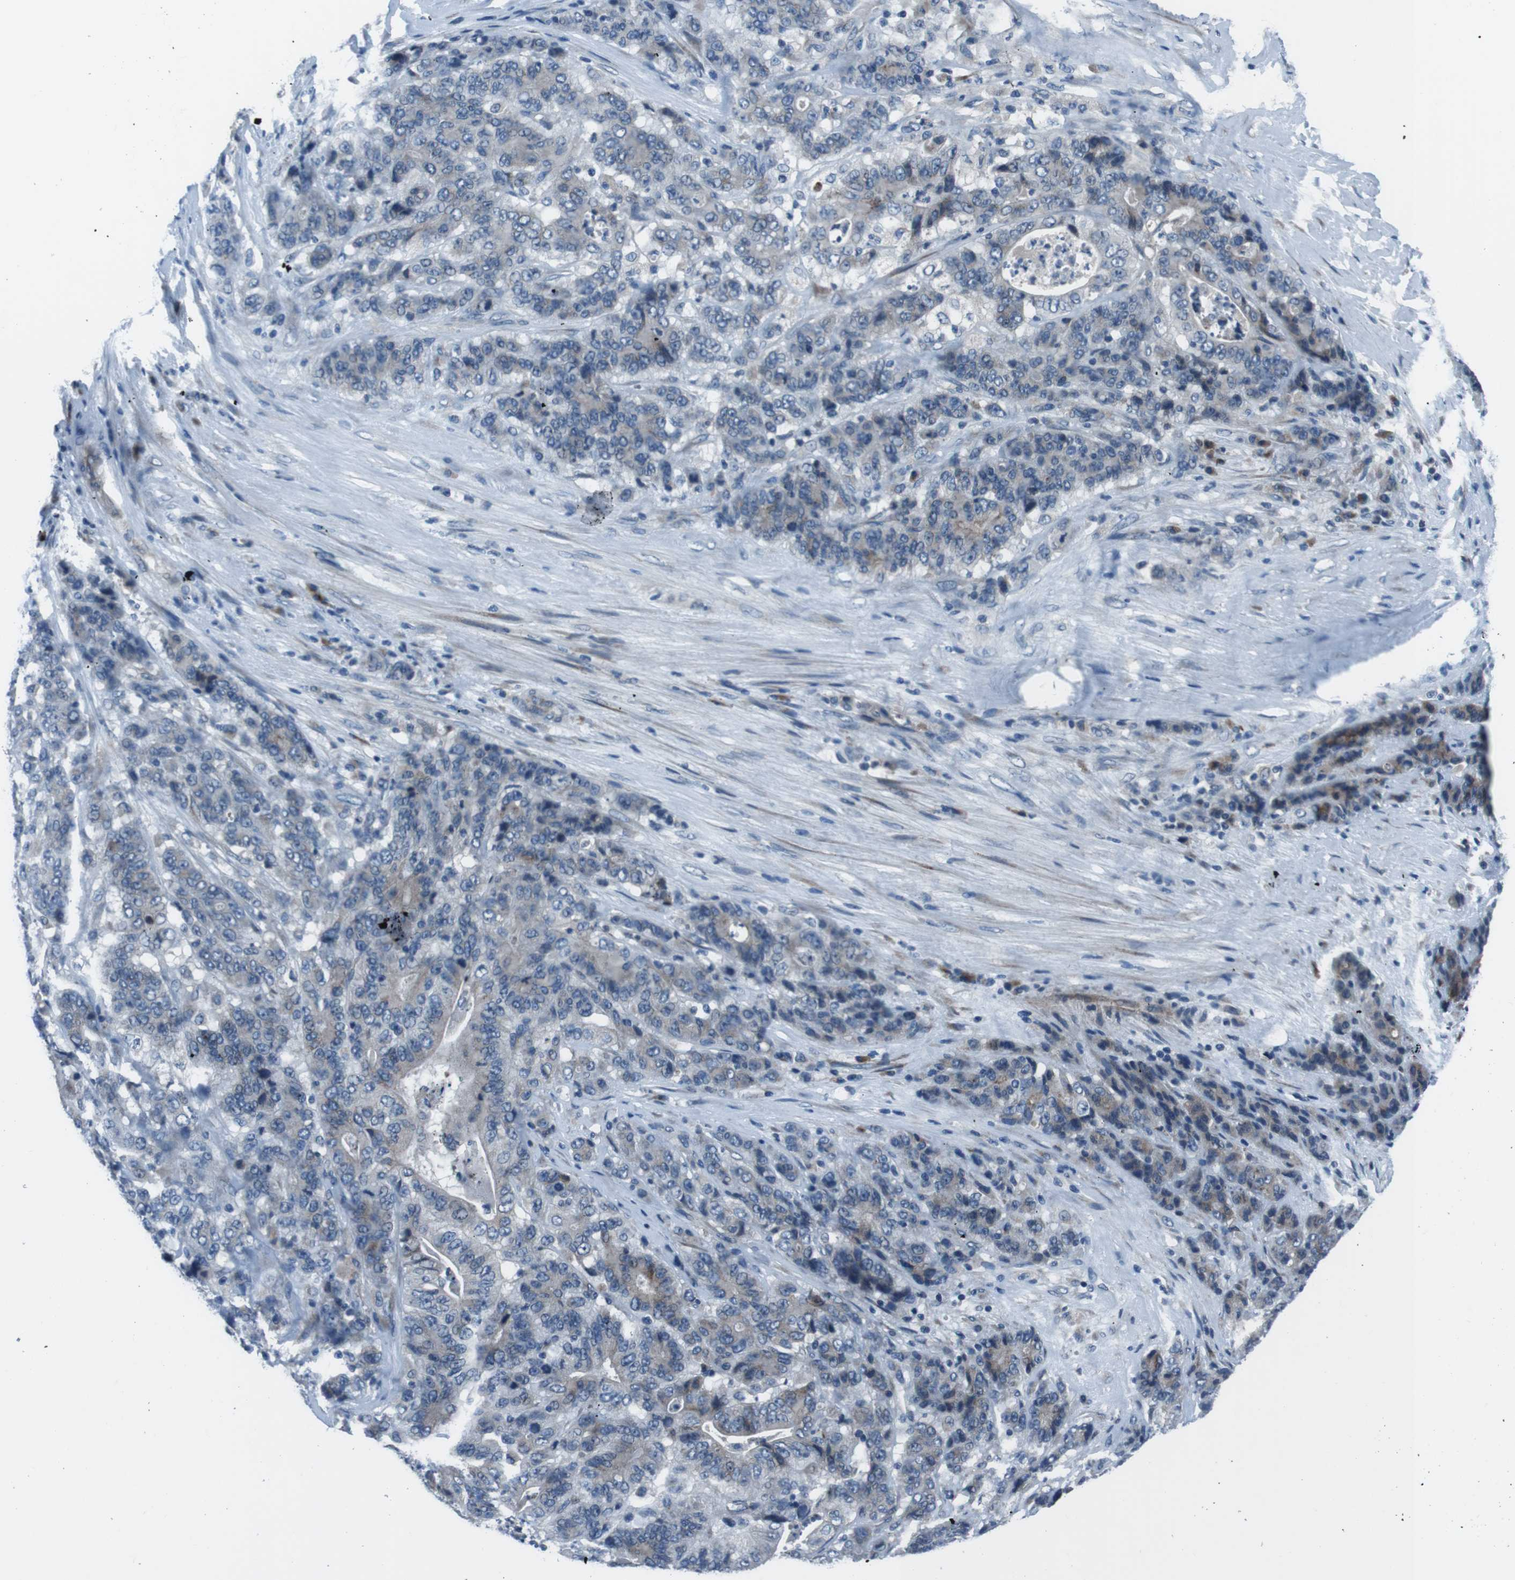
{"staining": {"intensity": "weak", "quantity": "25%-75%", "location": "cytoplasmic/membranous"}, "tissue": "stomach cancer", "cell_type": "Tumor cells", "image_type": "cancer", "snomed": [{"axis": "morphology", "description": "Adenocarcinoma, NOS"}, {"axis": "topography", "description": "Stomach"}], "caption": "This is an image of immunohistochemistry (IHC) staining of stomach cancer, which shows weak positivity in the cytoplasmic/membranous of tumor cells.", "gene": "NUCB2", "patient": {"sex": "female", "age": 73}}